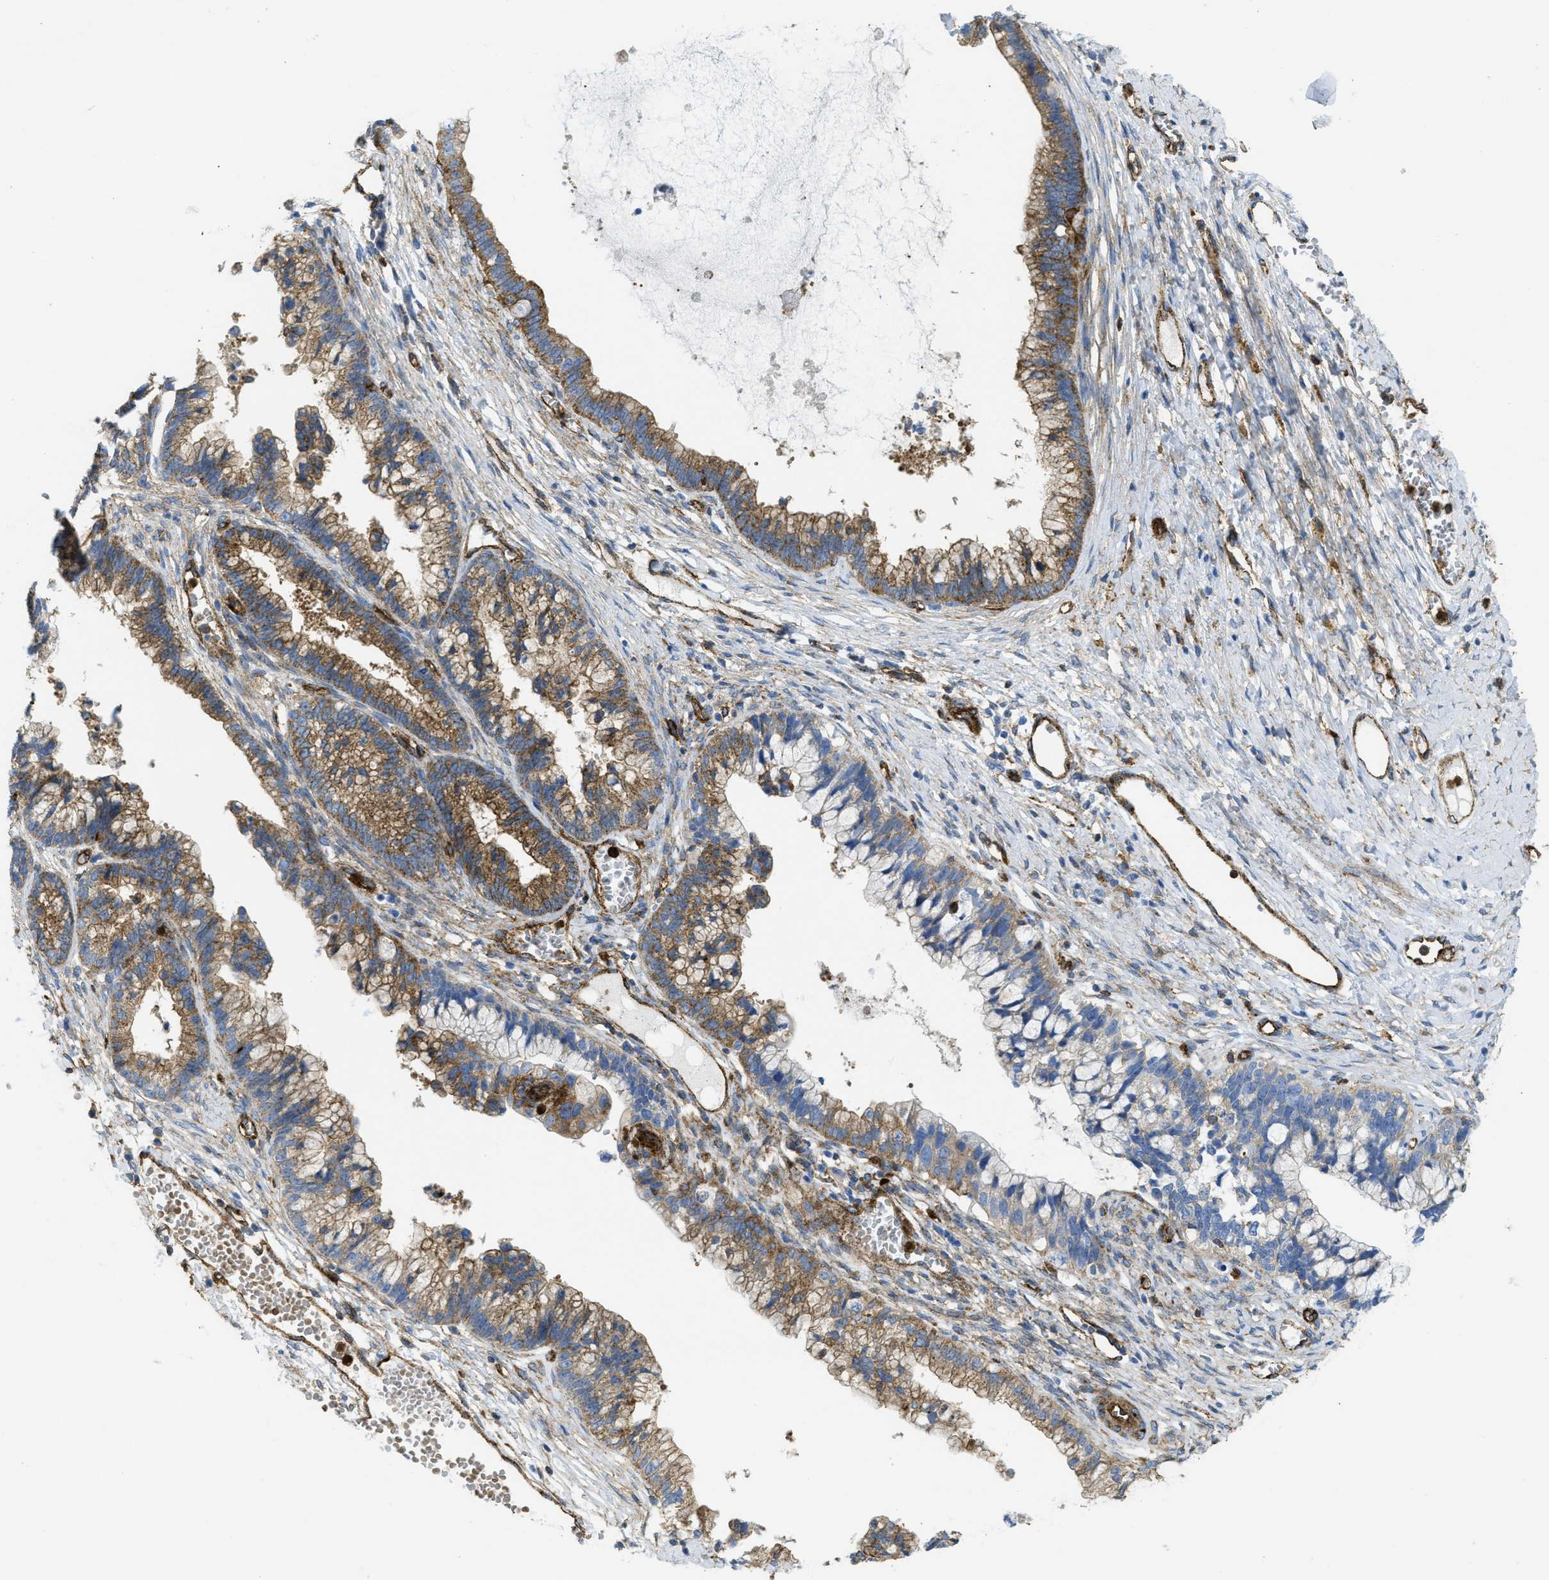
{"staining": {"intensity": "moderate", "quantity": ">75%", "location": "cytoplasmic/membranous"}, "tissue": "cervical cancer", "cell_type": "Tumor cells", "image_type": "cancer", "snomed": [{"axis": "morphology", "description": "Adenocarcinoma, NOS"}, {"axis": "topography", "description": "Cervix"}], "caption": "An image showing moderate cytoplasmic/membranous expression in approximately >75% of tumor cells in adenocarcinoma (cervical), as visualized by brown immunohistochemical staining.", "gene": "HIP1", "patient": {"sex": "female", "age": 44}}